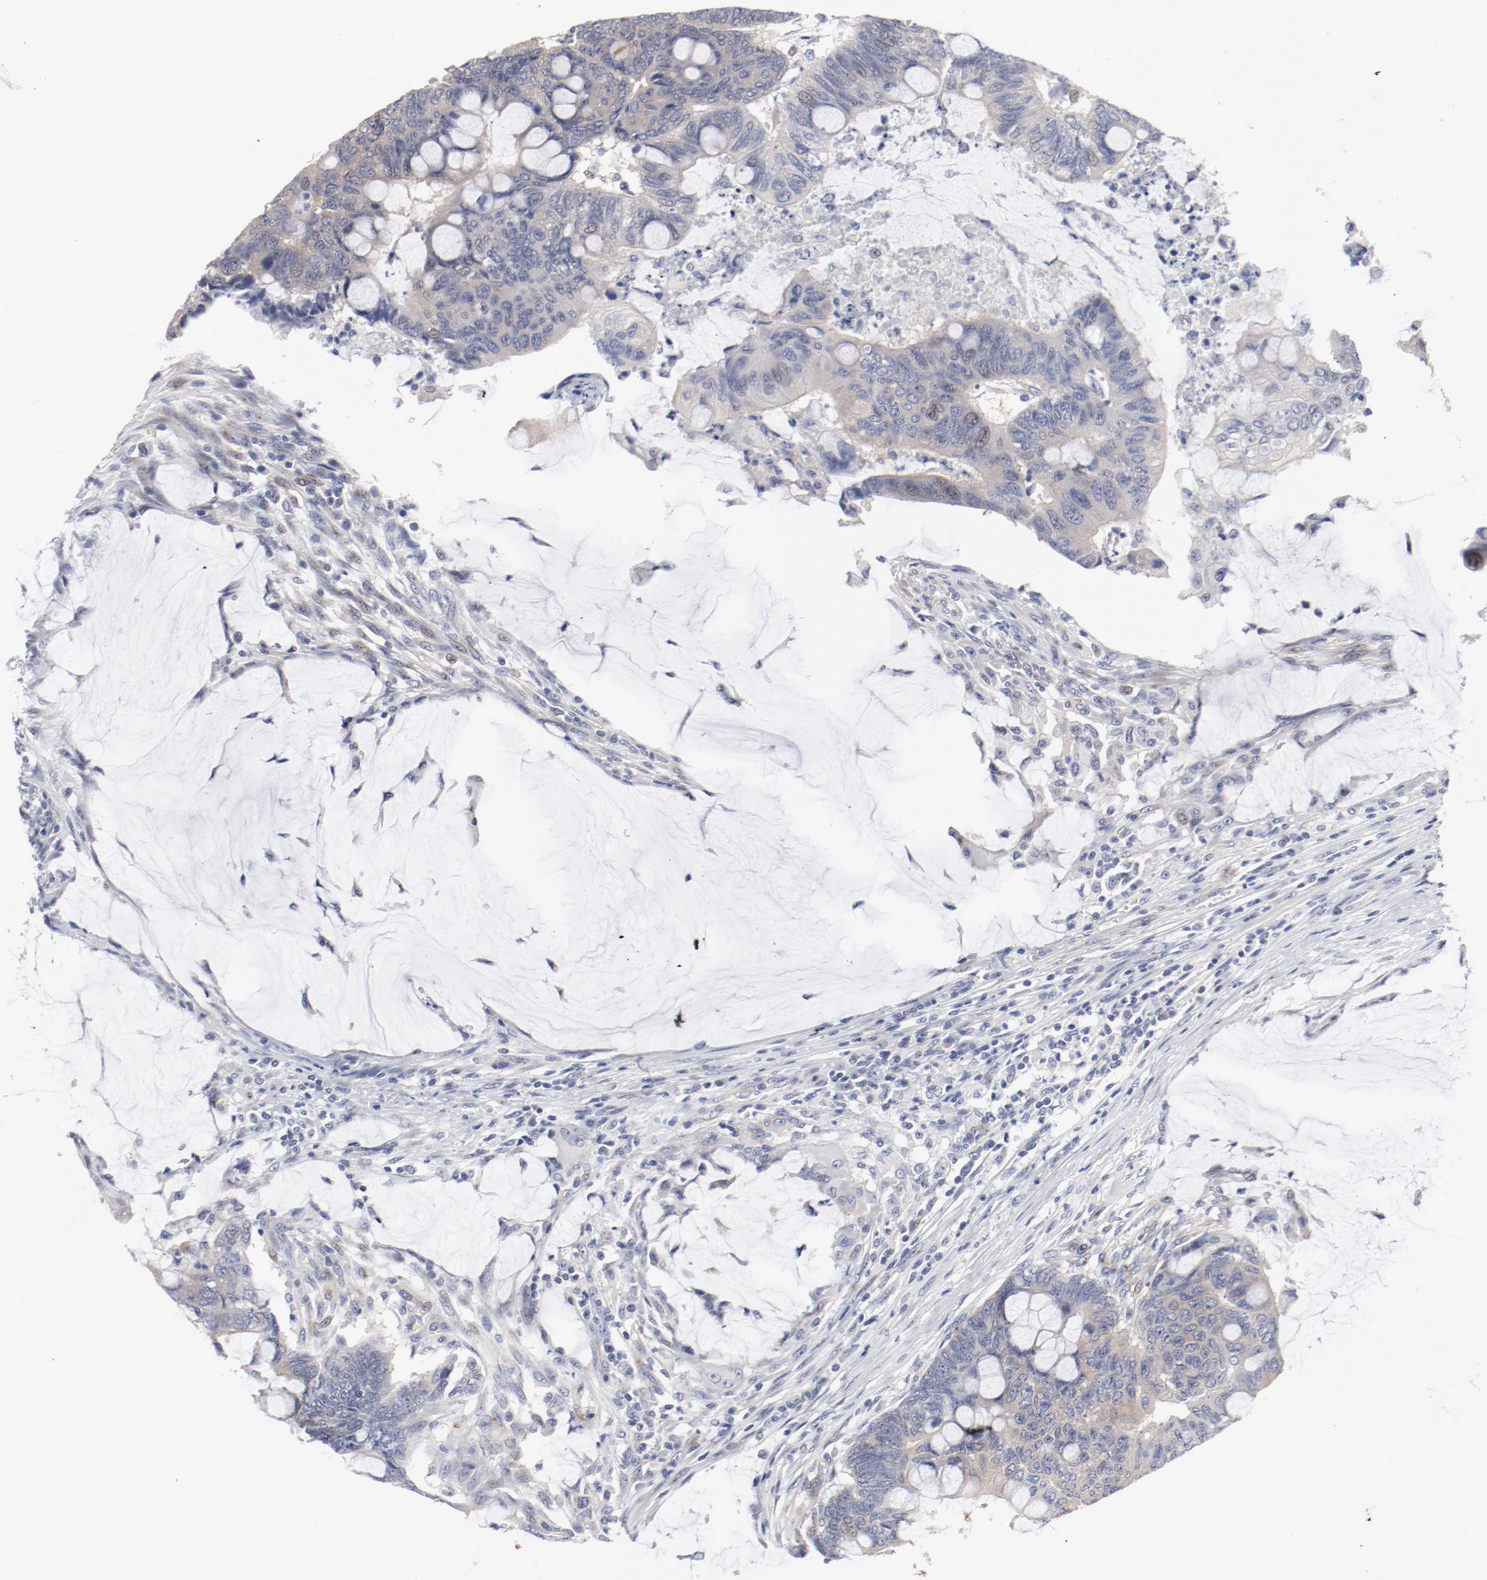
{"staining": {"intensity": "weak", "quantity": ">75%", "location": "cytoplasmic/membranous"}, "tissue": "colorectal cancer", "cell_type": "Tumor cells", "image_type": "cancer", "snomed": [{"axis": "morphology", "description": "Normal tissue, NOS"}, {"axis": "morphology", "description": "Adenocarcinoma, NOS"}, {"axis": "topography", "description": "Rectum"}], "caption": "Colorectal cancer stained with immunohistochemistry demonstrates weak cytoplasmic/membranous staining in approximately >75% of tumor cells. (DAB IHC with brightfield microscopy, high magnification).", "gene": "GPR143", "patient": {"sex": "male", "age": 92}}